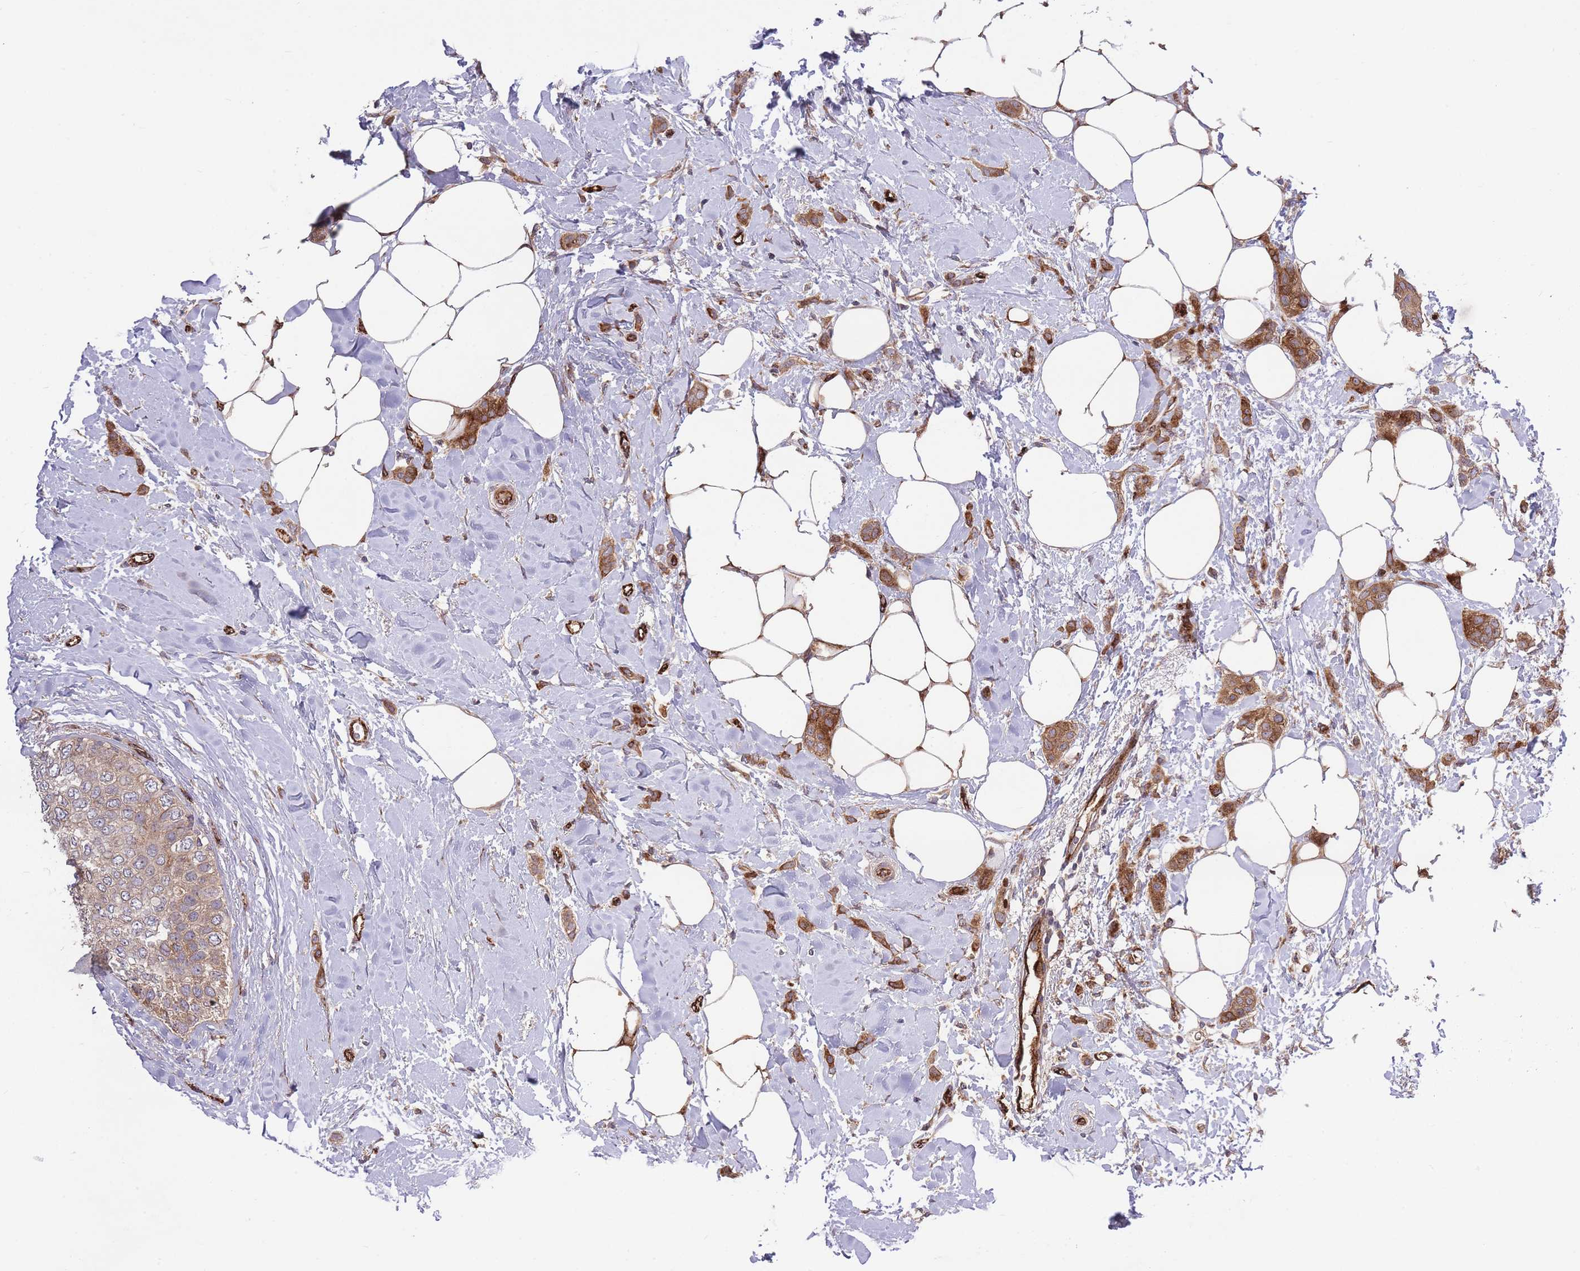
{"staining": {"intensity": "moderate", "quantity": ">75%", "location": "cytoplasmic/membranous"}, "tissue": "breast cancer", "cell_type": "Tumor cells", "image_type": "cancer", "snomed": [{"axis": "morphology", "description": "Duct carcinoma"}, {"axis": "topography", "description": "Breast"}], "caption": "This micrograph exhibits immunohistochemistry (IHC) staining of human breast cancer, with medium moderate cytoplasmic/membranous expression in about >75% of tumor cells.", "gene": "CISH", "patient": {"sex": "female", "age": 72}}